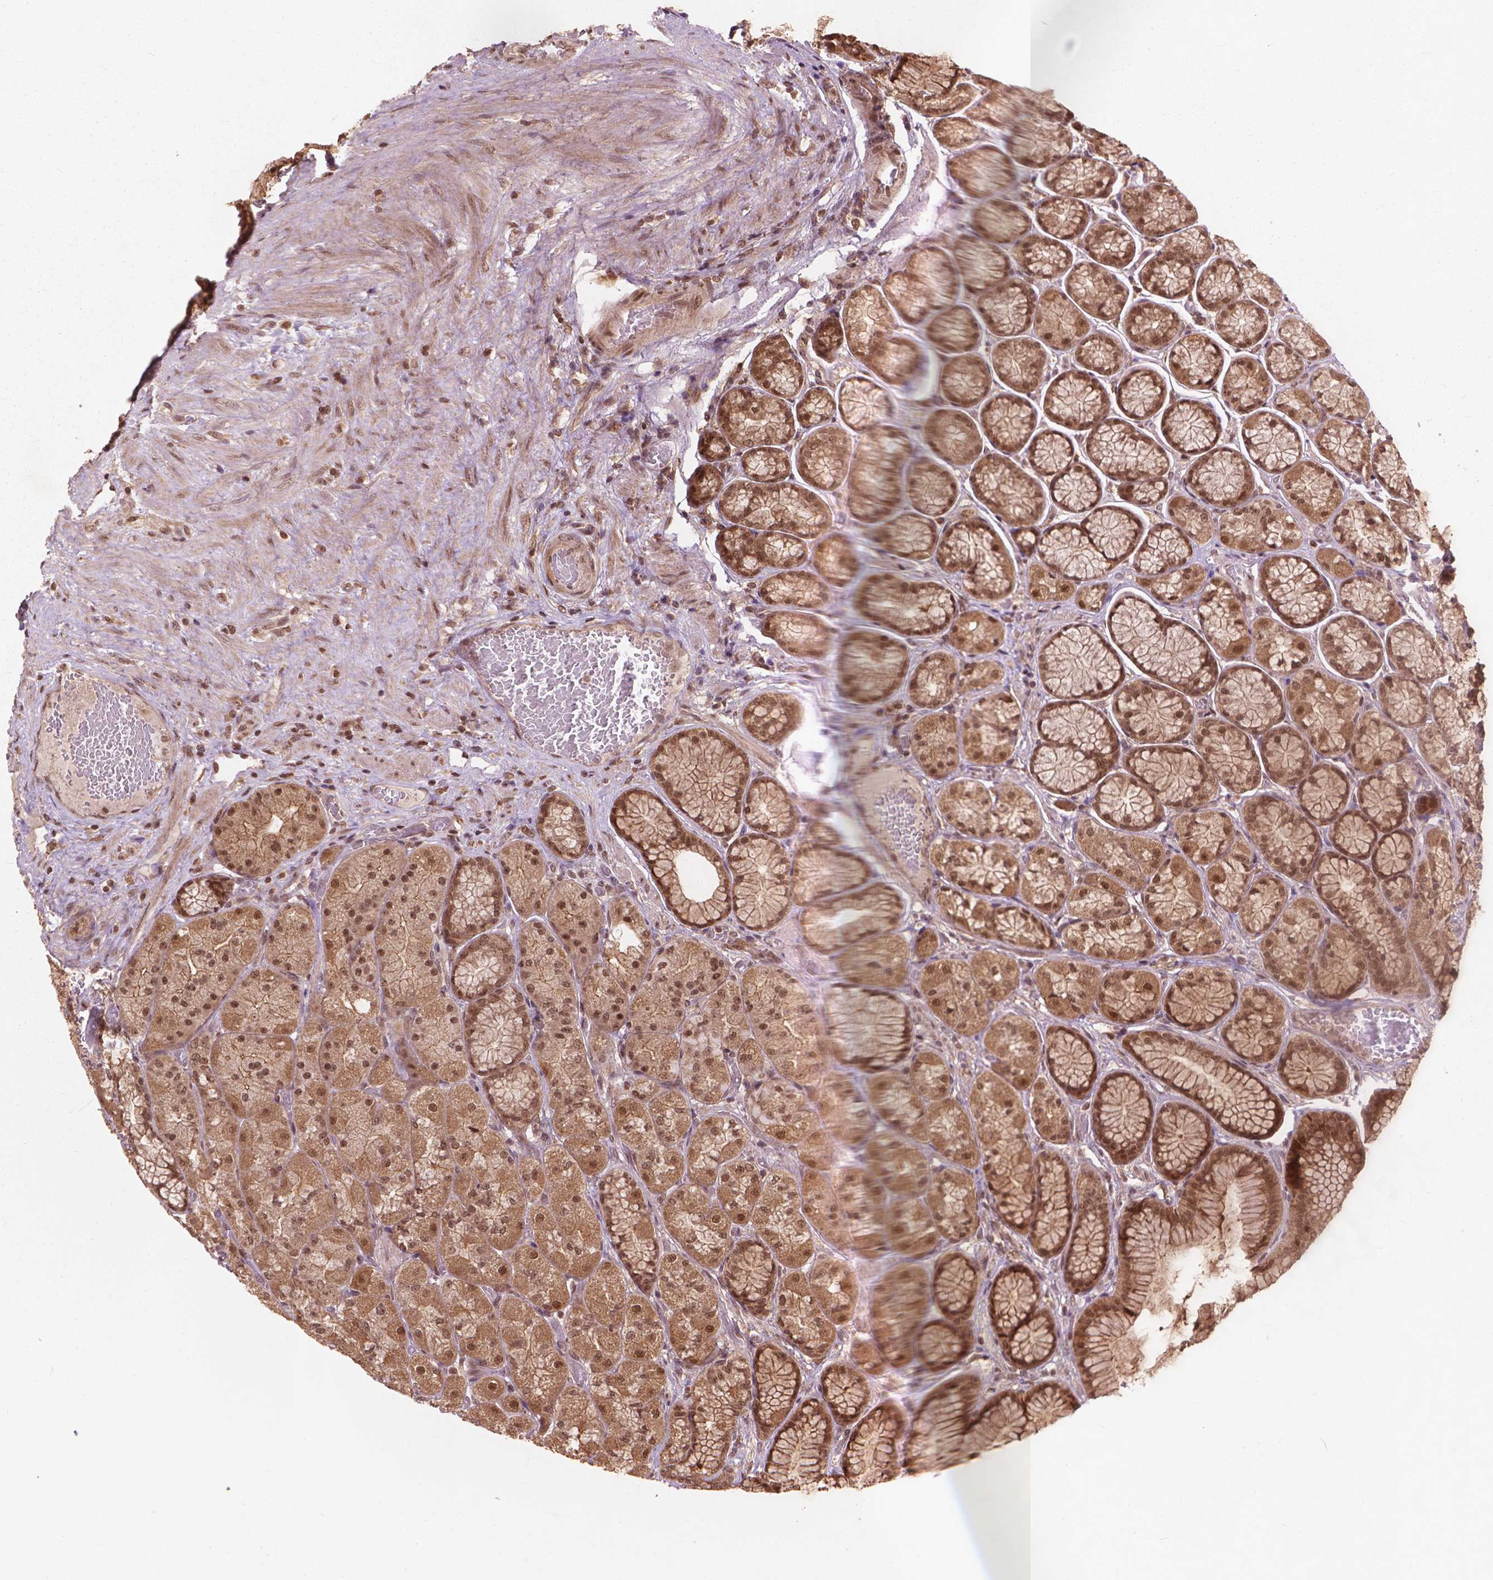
{"staining": {"intensity": "moderate", "quantity": ">75%", "location": "cytoplasmic/membranous,nuclear"}, "tissue": "stomach", "cell_type": "Glandular cells", "image_type": "normal", "snomed": [{"axis": "morphology", "description": "Normal tissue, NOS"}, {"axis": "morphology", "description": "Adenocarcinoma, NOS"}, {"axis": "morphology", "description": "Adenocarcinoma, High grade"}, {"axis": "topography", "description": "Stomach, upper"}, {"axis": "topography", "description": "Stomach"}], "caption": "Benign stomach displays moderate cytoplasmic/membranous,nuclear positivity in approximately >75% of glandular cells, visualized by immunohistochemistry. The protein is stained brown, and the nuclei are stained in blue (DAB IHC with brightfield microscopy, high magnification).", "gene": "SSU72", "patient": {"sex": "female", "age": 65}}